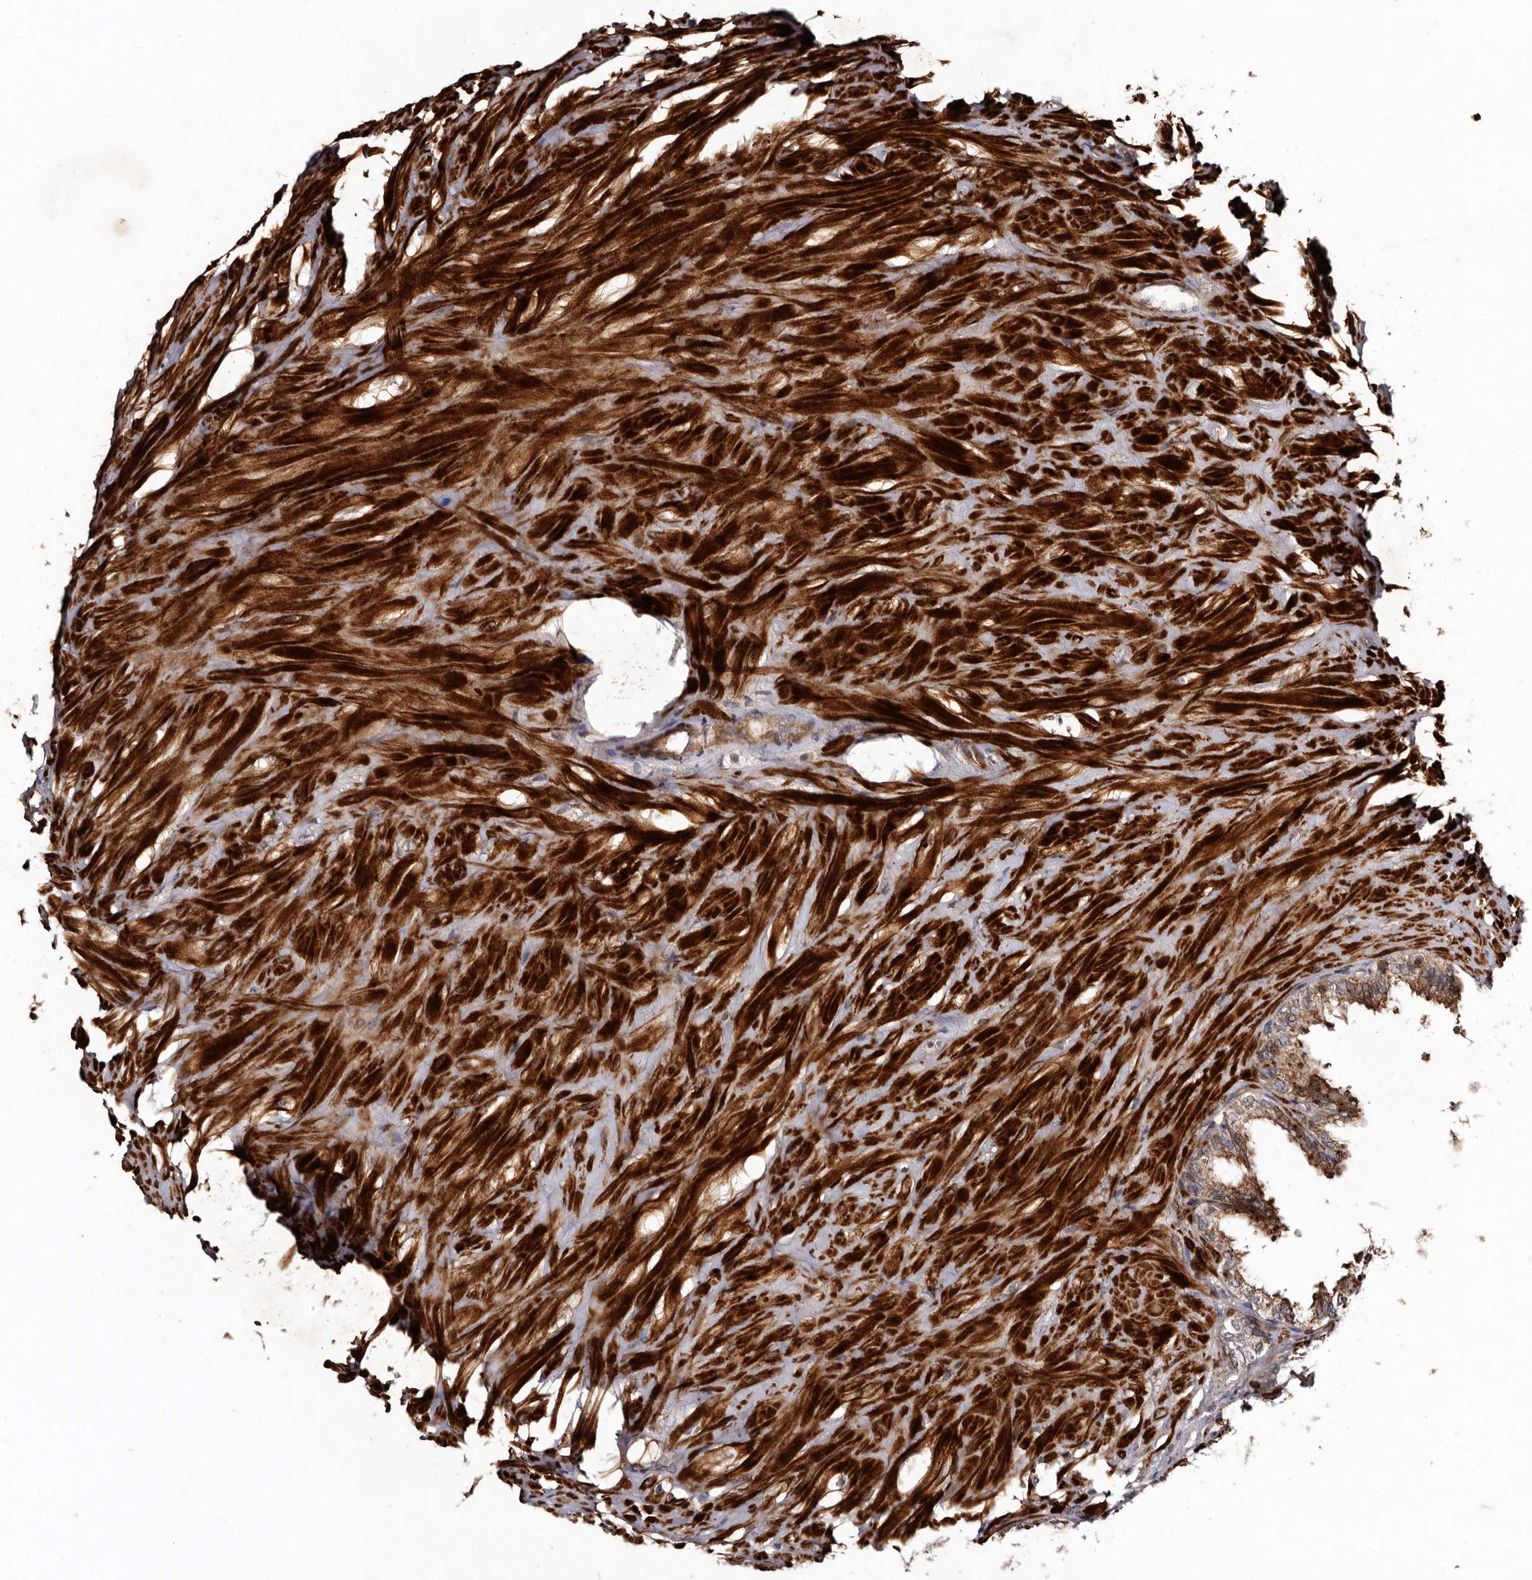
{"staining": {"intensity": "moderate", "quantity": ">75%", "location": "cytoplasmic/membranous"}, "tissue": "seminal vesicle", "cell_type": "Glandular cells", "image_type": "normal", "snomed": [{"axis": "morphology", "description": "Normal tissue, NOS"}, {"axis": "topography", "description": "Seminal veicle"}], "caption": "High-power microscopy captured an immunohistochemistry (IHC) photomicrograph of normal seminal vesicle, revealing moderate cytoplasmic/membranous expression in about >75% of glandular cells. Using DAB (brown) and hematoxylin (blue) stains, captured at high magnification using brightfield microscopy.", "gene": "PRKD3", "patient": {"sex": "male", "age": 64}}